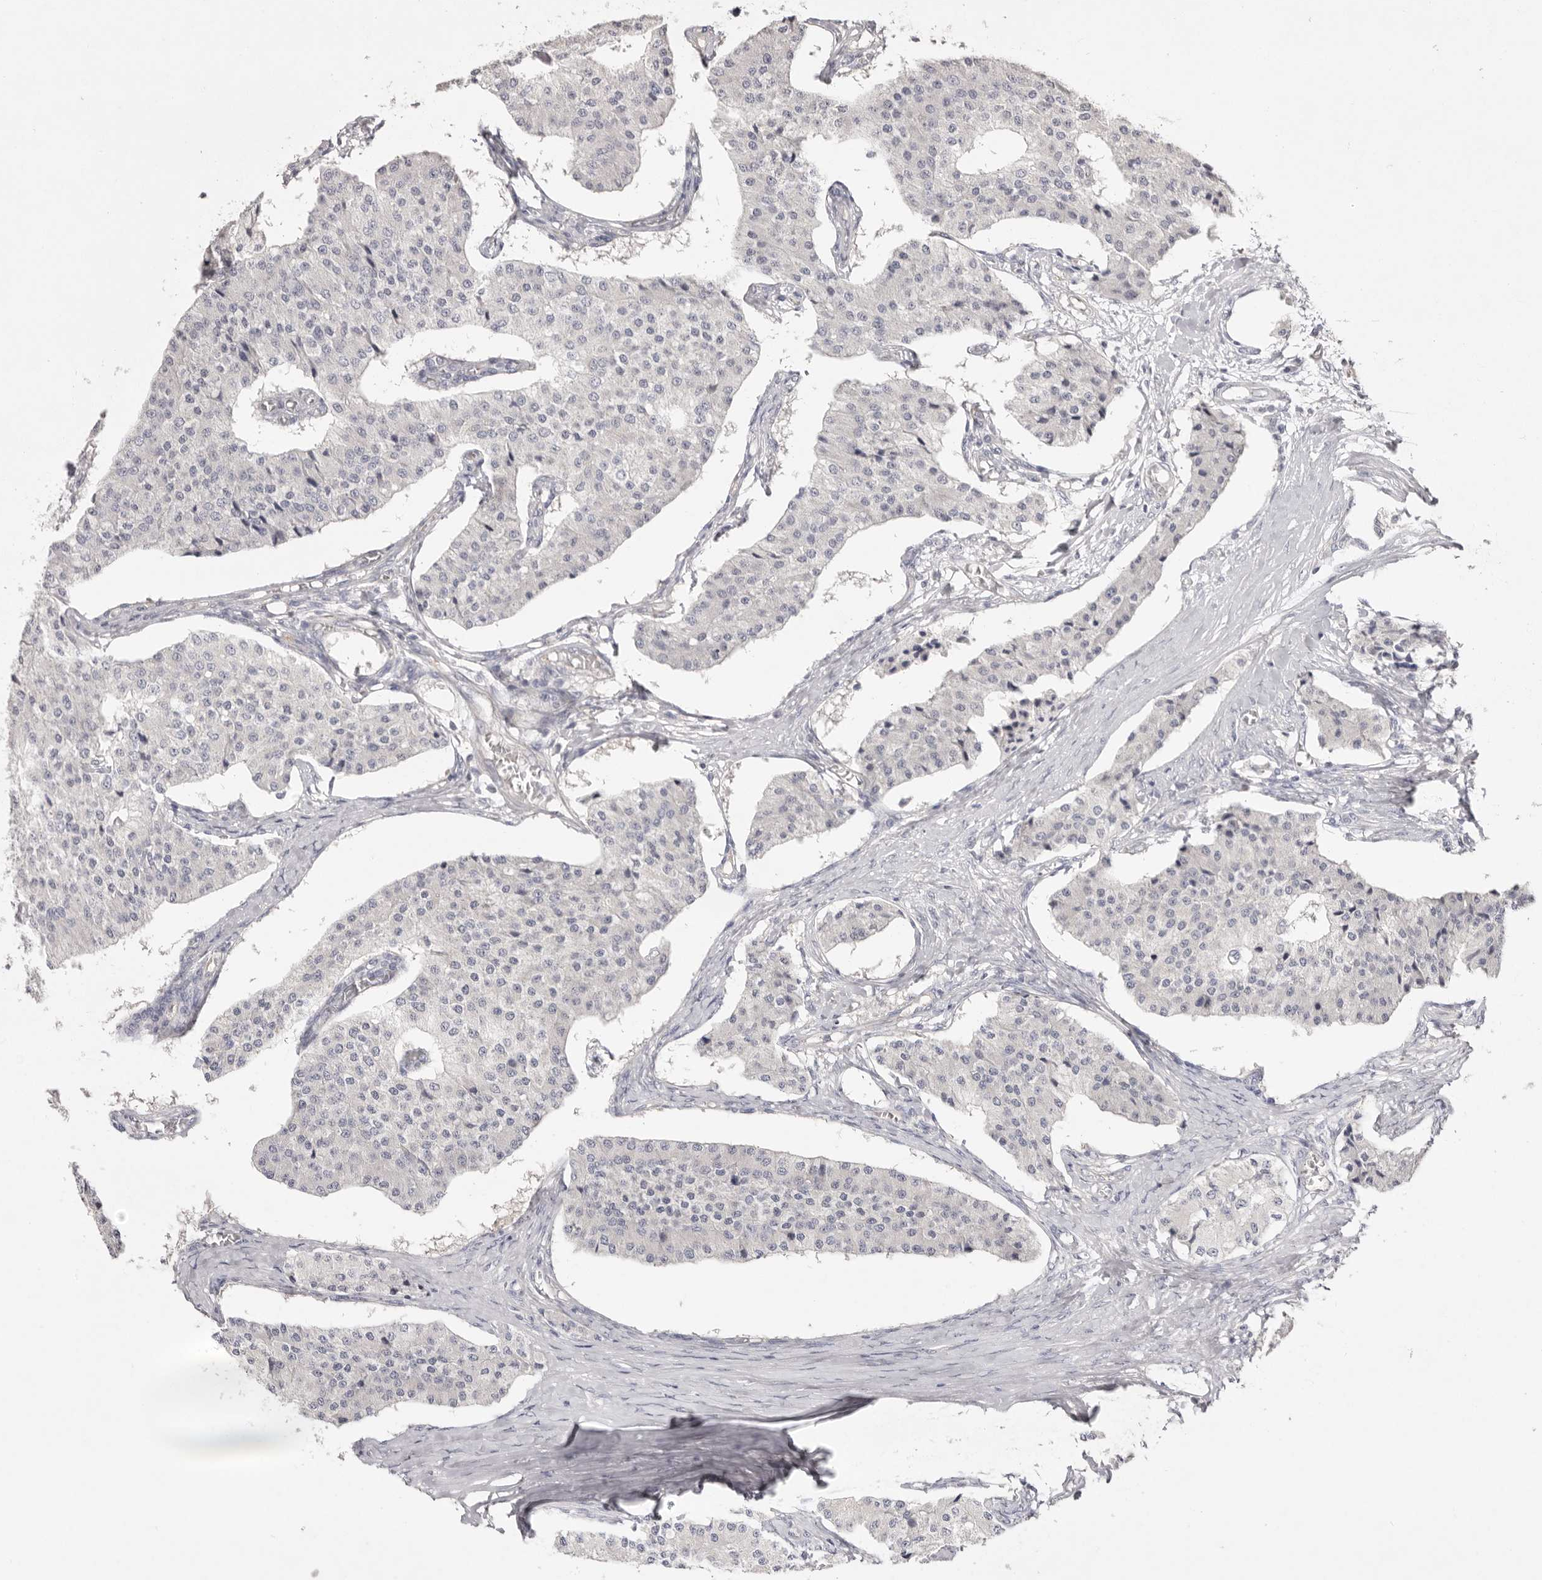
{"staining": {"intensity": "negative", "quantity": "none", "location": "none"}, "tissue": "carcinoid", "cell_type": "Tumor cells", "image_type": "cancer", "snomed": [{"axis": "morphology", "description": "Carcinoid, malignant, NOS"}, {"axis": "topography", "description": "Colon"}], "caption": "Tumor cells are negative for brown protein staining in malignant carcinoid. (Brightfield microscopy of DAB immunohistochemistry (IHC) at high magnification).", "gene": "TADA1", "patient": {"sex": "female", "age": 52}}